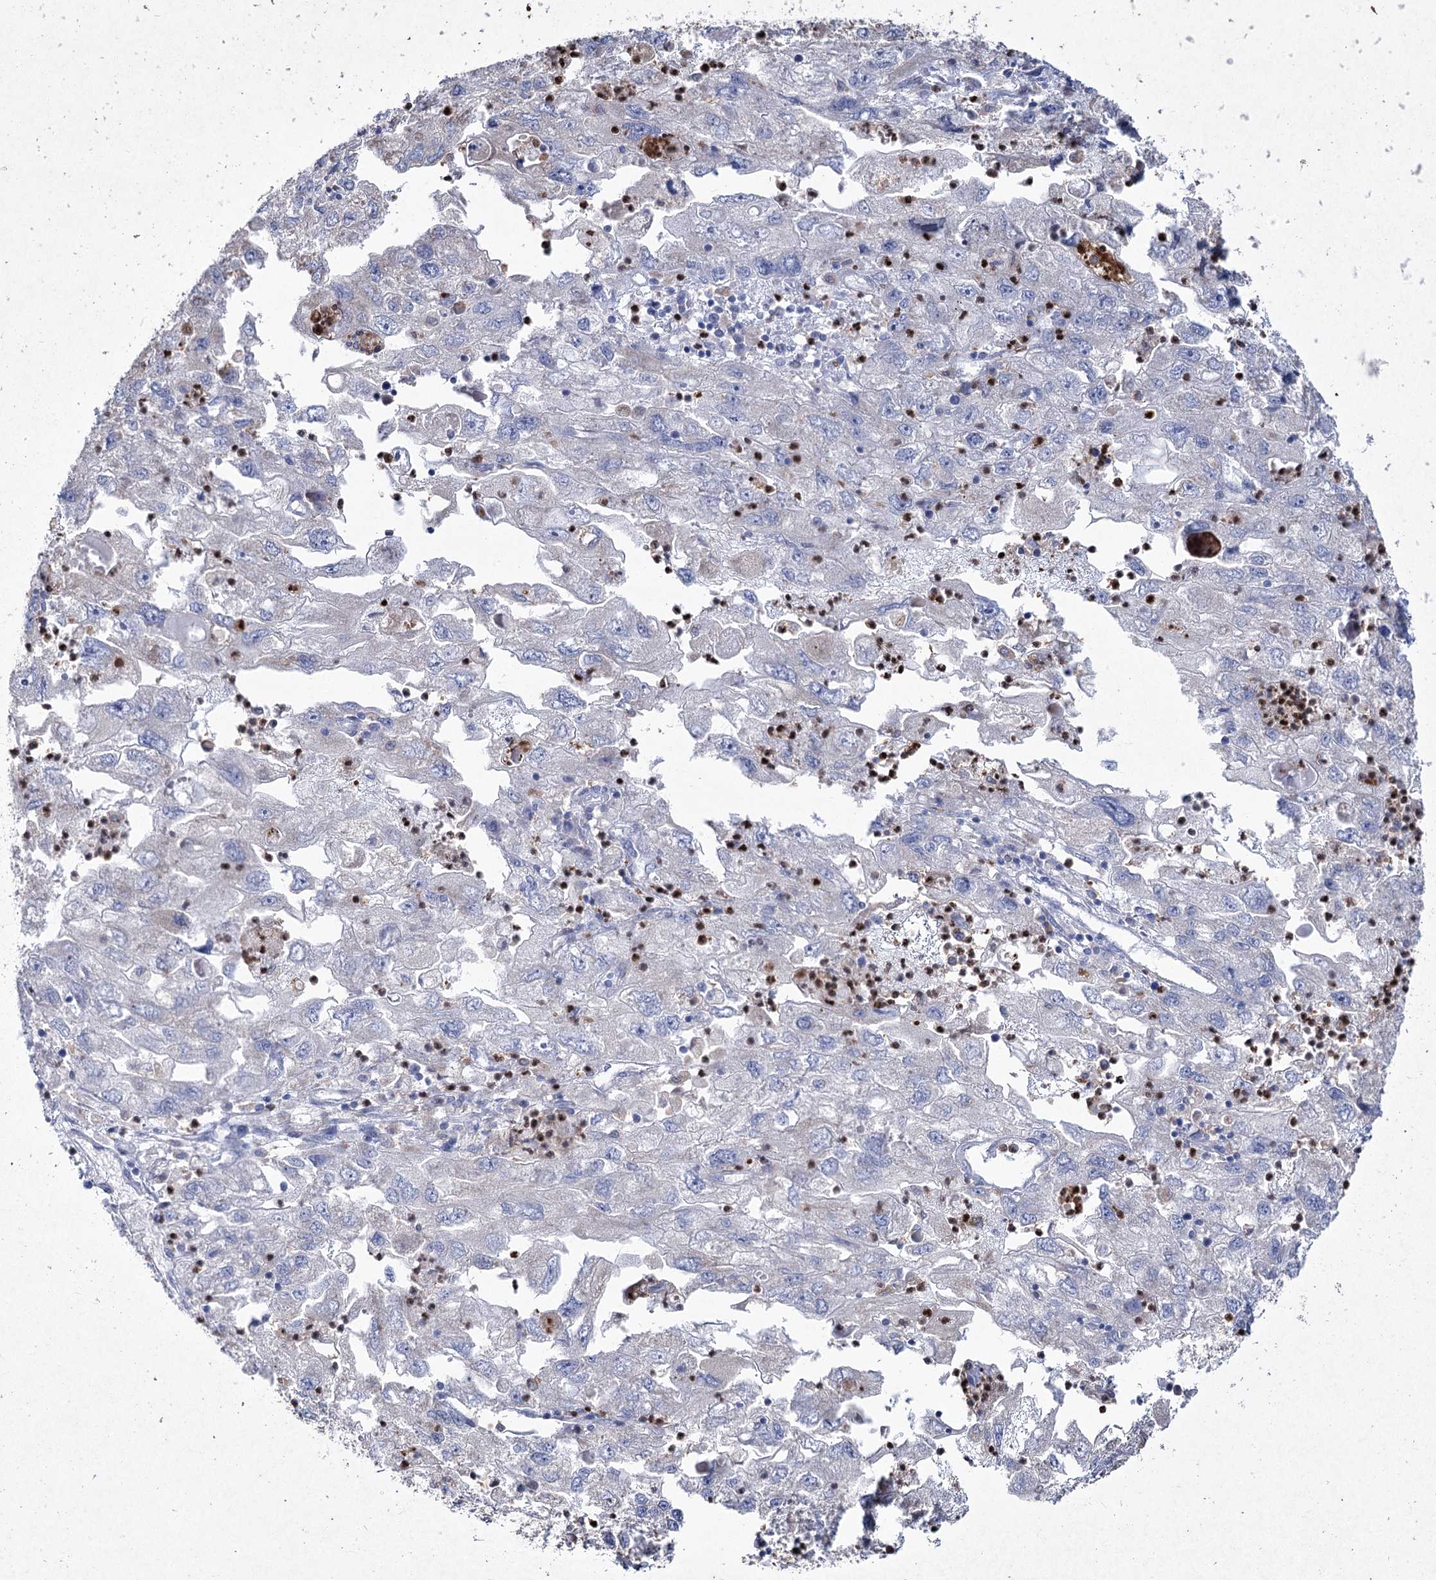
{"staining": {"intensity": "negative", "quantity": "none", "location": "none"}, "tissue": "endometrial cancer", "cell_type": "Tumor cells", "image_type": "cancer", "snomed": [{"axis": "morphology", "description": "Adenocarcinoma, NOS"}, {"axis": "topography", "description": "Endometrium"}], "caption": "A high-resolution micrograph shows immunohistochemistry (IHC) staining of endometrial cancer (adenocarcinoma), which demonstrates no significant staining in tumor cells.", "gene": "NIPAL4", "patient": {"sex": "female", "age": 49}}